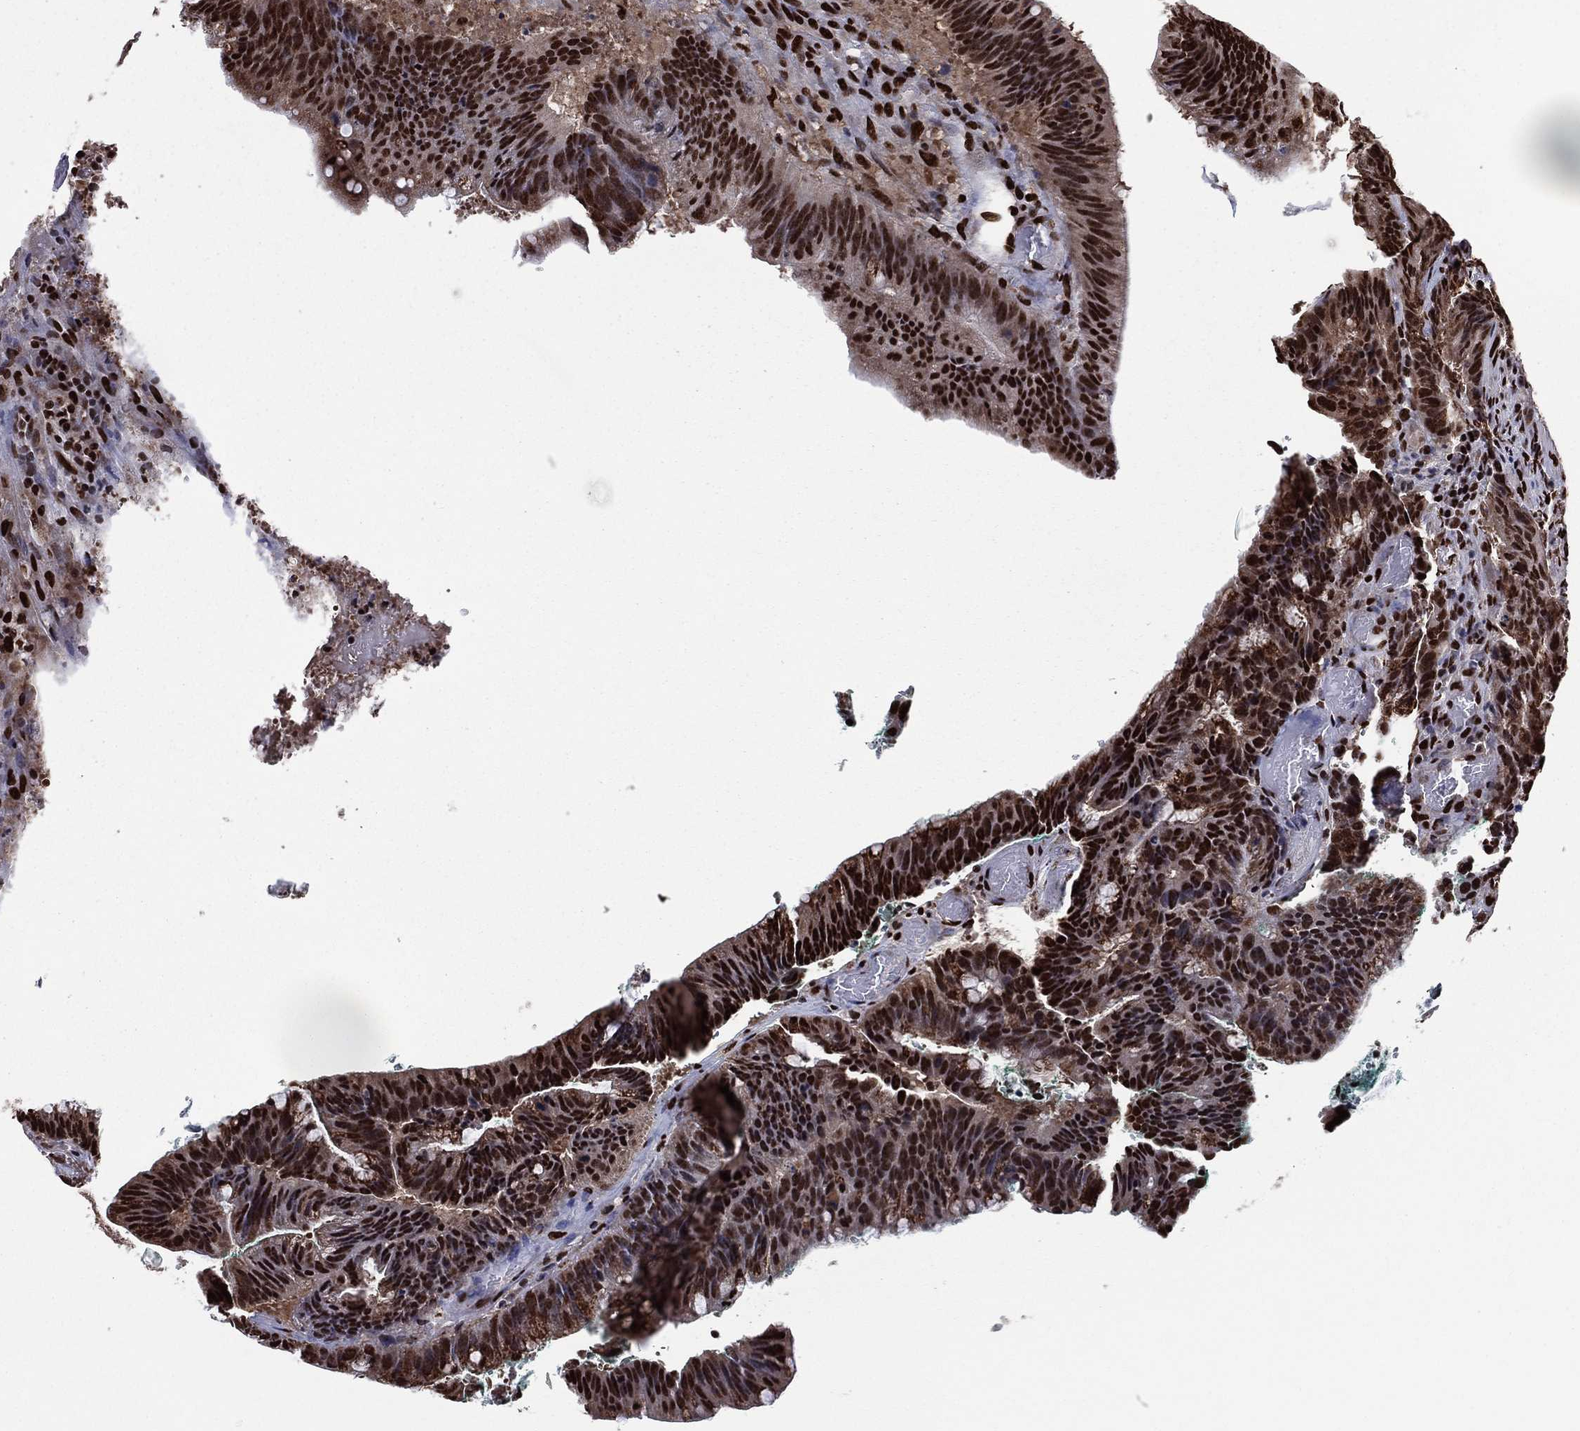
{"staining": {"intensity": "strong", "quantity": ">75%", "location": "nuclear"}, "tissue": "colorectal cancer", "cell_type": "Tumor cells", "image_type": "cancer", "snomed": [{"axis": "morphology", "description": "Adenocarcinoma, NOS"}, {"axis": "topography", "description": "Colon"}], "caption": "Adenocarcinoma (colorectal) was stained to show a protein in brown. There is high levels of strong nuclear positivity in approximately >75% of tumor cells. (DAB IHC with brightfield microscopy, high magnification).", "gene": "TP53BP1", "patient": {"sex": "female", "age": 87}}